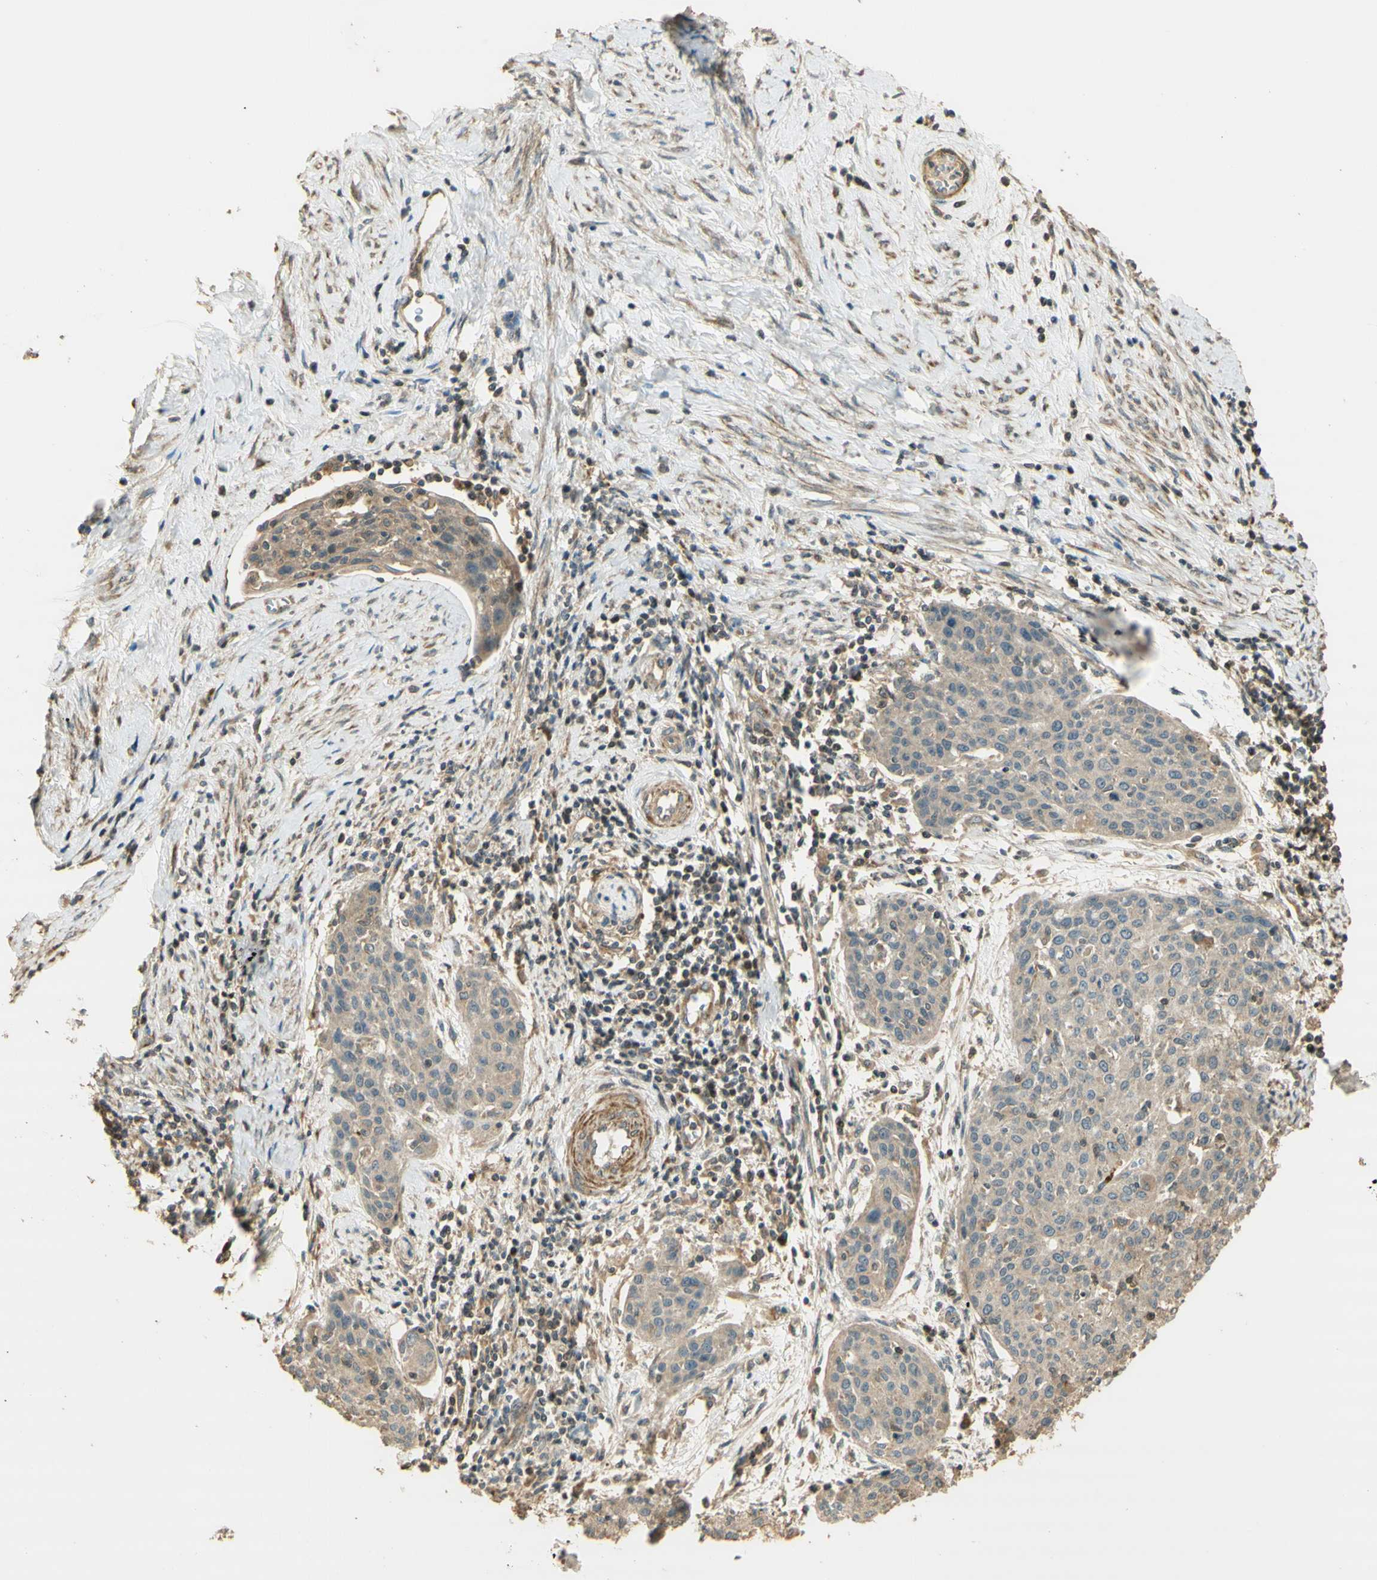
{"staining": {"intensity": "weak", "quantity": ">75%", "location": "cytoplasmic/membranous"}, "tissue": "cervical cancer", "cell_type": "Tumor cells", "image_type": "cancer", "snomed": [{"axis": "morphology", "description": "Squamous cell carcinoma, NOS"}, {"axis": "topography", "description": "Cervix"}], "caption": "An IHC histopathology image of tumor tissue is shown. Protein staining in brown highlights weak cytoplasmic/membranous positivity in cervical squamous cell carcinoma within tumor cells.", "gene": "AGER", "patient": {"sex": "female", "age": 38}}